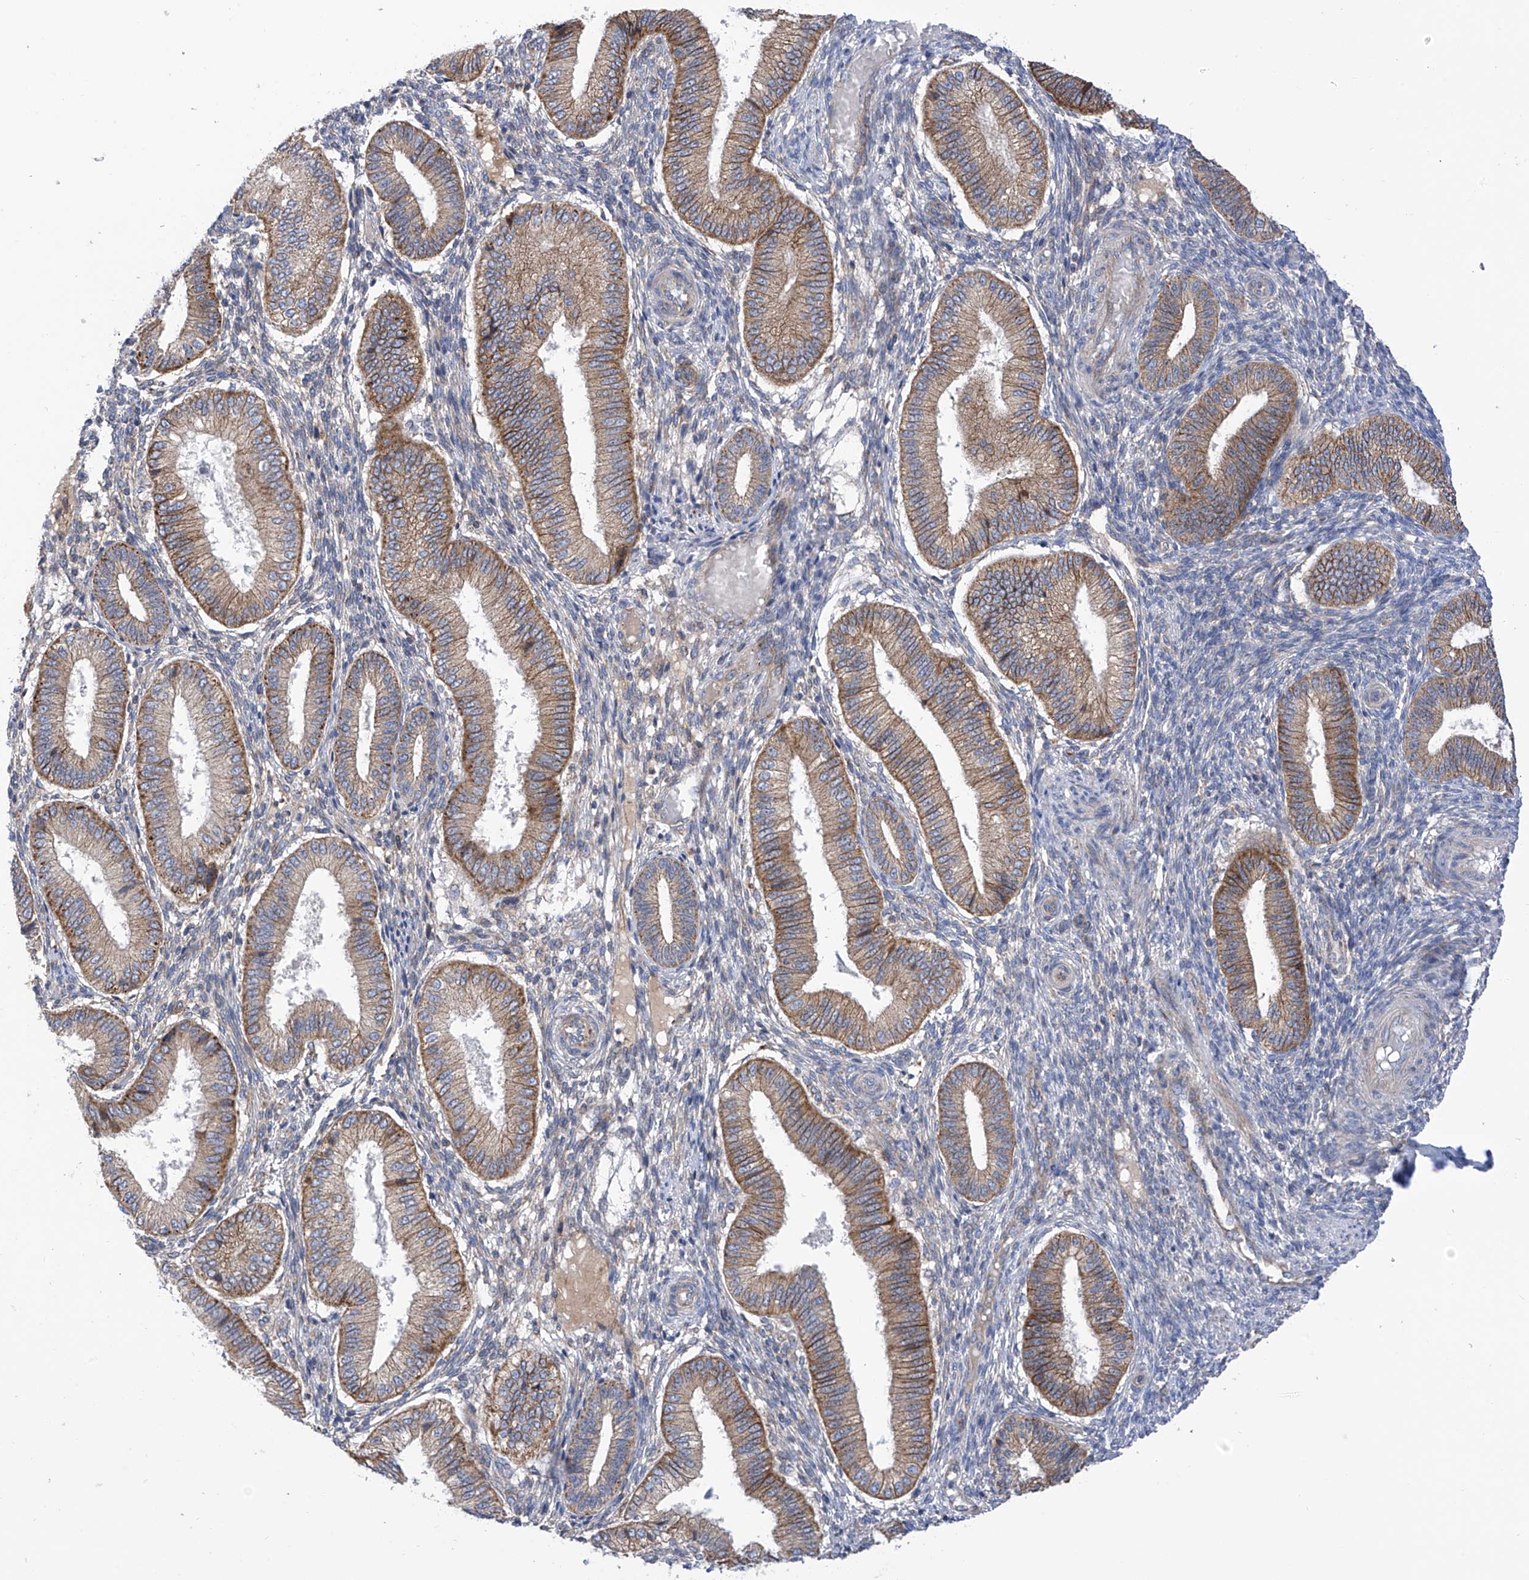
{"staining": {"intensity": "negative", "quantity": "none", "location": "none"}, "tissue": "endometrium", "cell_type": "Cells in endometrial stroma", "image_type": "normal", "snomed": [{"axis": "morphology", "description": "Normal tissue, NOS"}, {"axis": "topography", "description": "Endometrium"}], "caption": "Cells in endometrial stroma show no significant protein staining in normal endometrium. The staining is performed using DAB brown chromogen with nuclei counter-stained in using hematoxylin.", "gene": "P2RX7", "patient": {"sex": "female", "age": 39}}